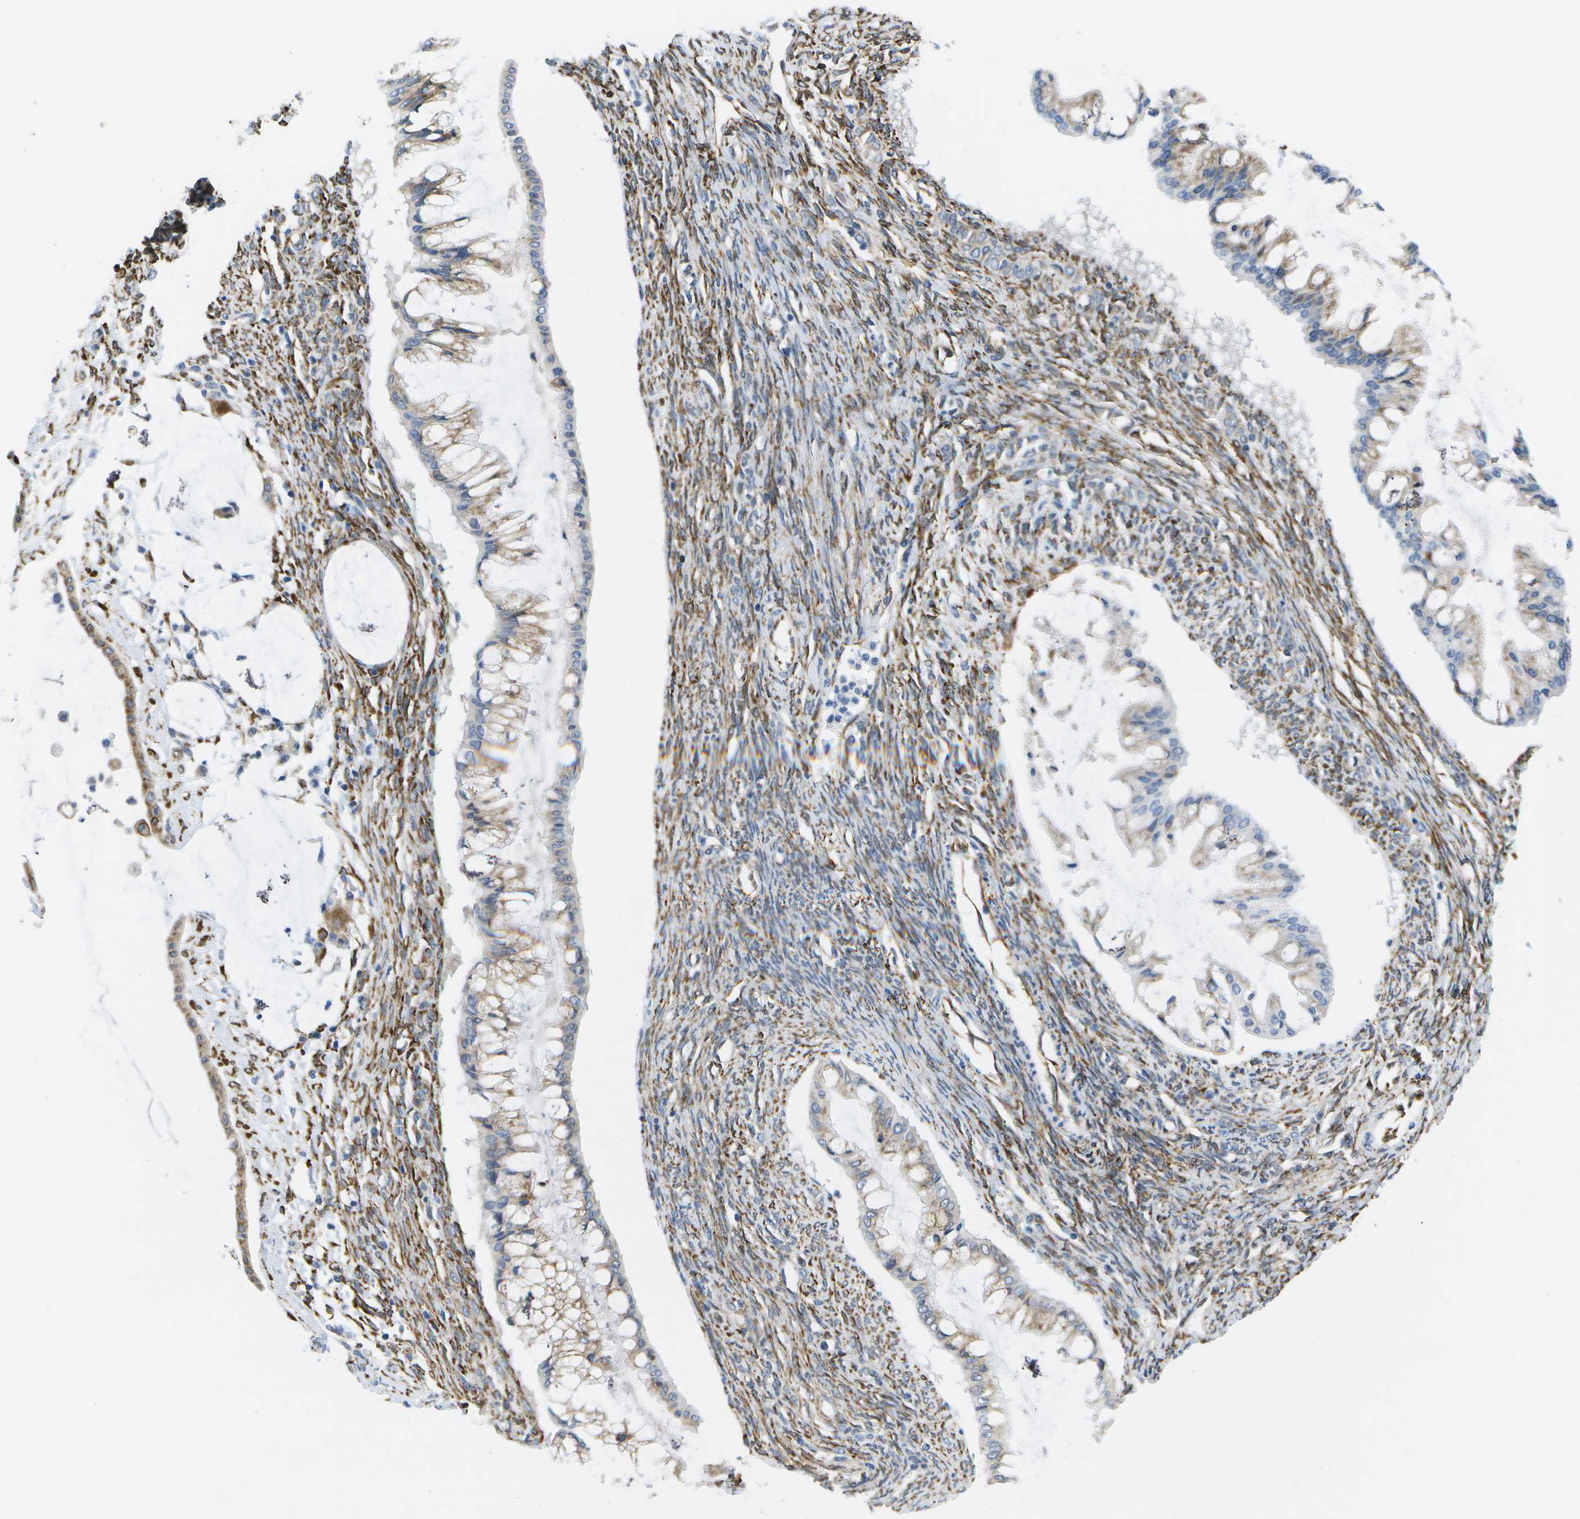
{"staining": {"intensity": "moderate", "quantity": "25%-75%", "location": "cytoplasmic/membranous"}, "tissue": "ovarian cancer", "cell_type": "Tumor cells", "image_type": "cancer", "snomed": [{"axis": "morphology", "description": "Cystadenocarcinoma, mucinous, NOS"}, {"axis": "topography", "description": "Ovary"}], "caption": "Human ovarian cancer (mucinous cystadenocarcinoma) stained with a protein marker demonstrates moderate staining in tumor cells.", "gene": "ZDHHC17", "patient": {"sex": "female", "age": 73}}